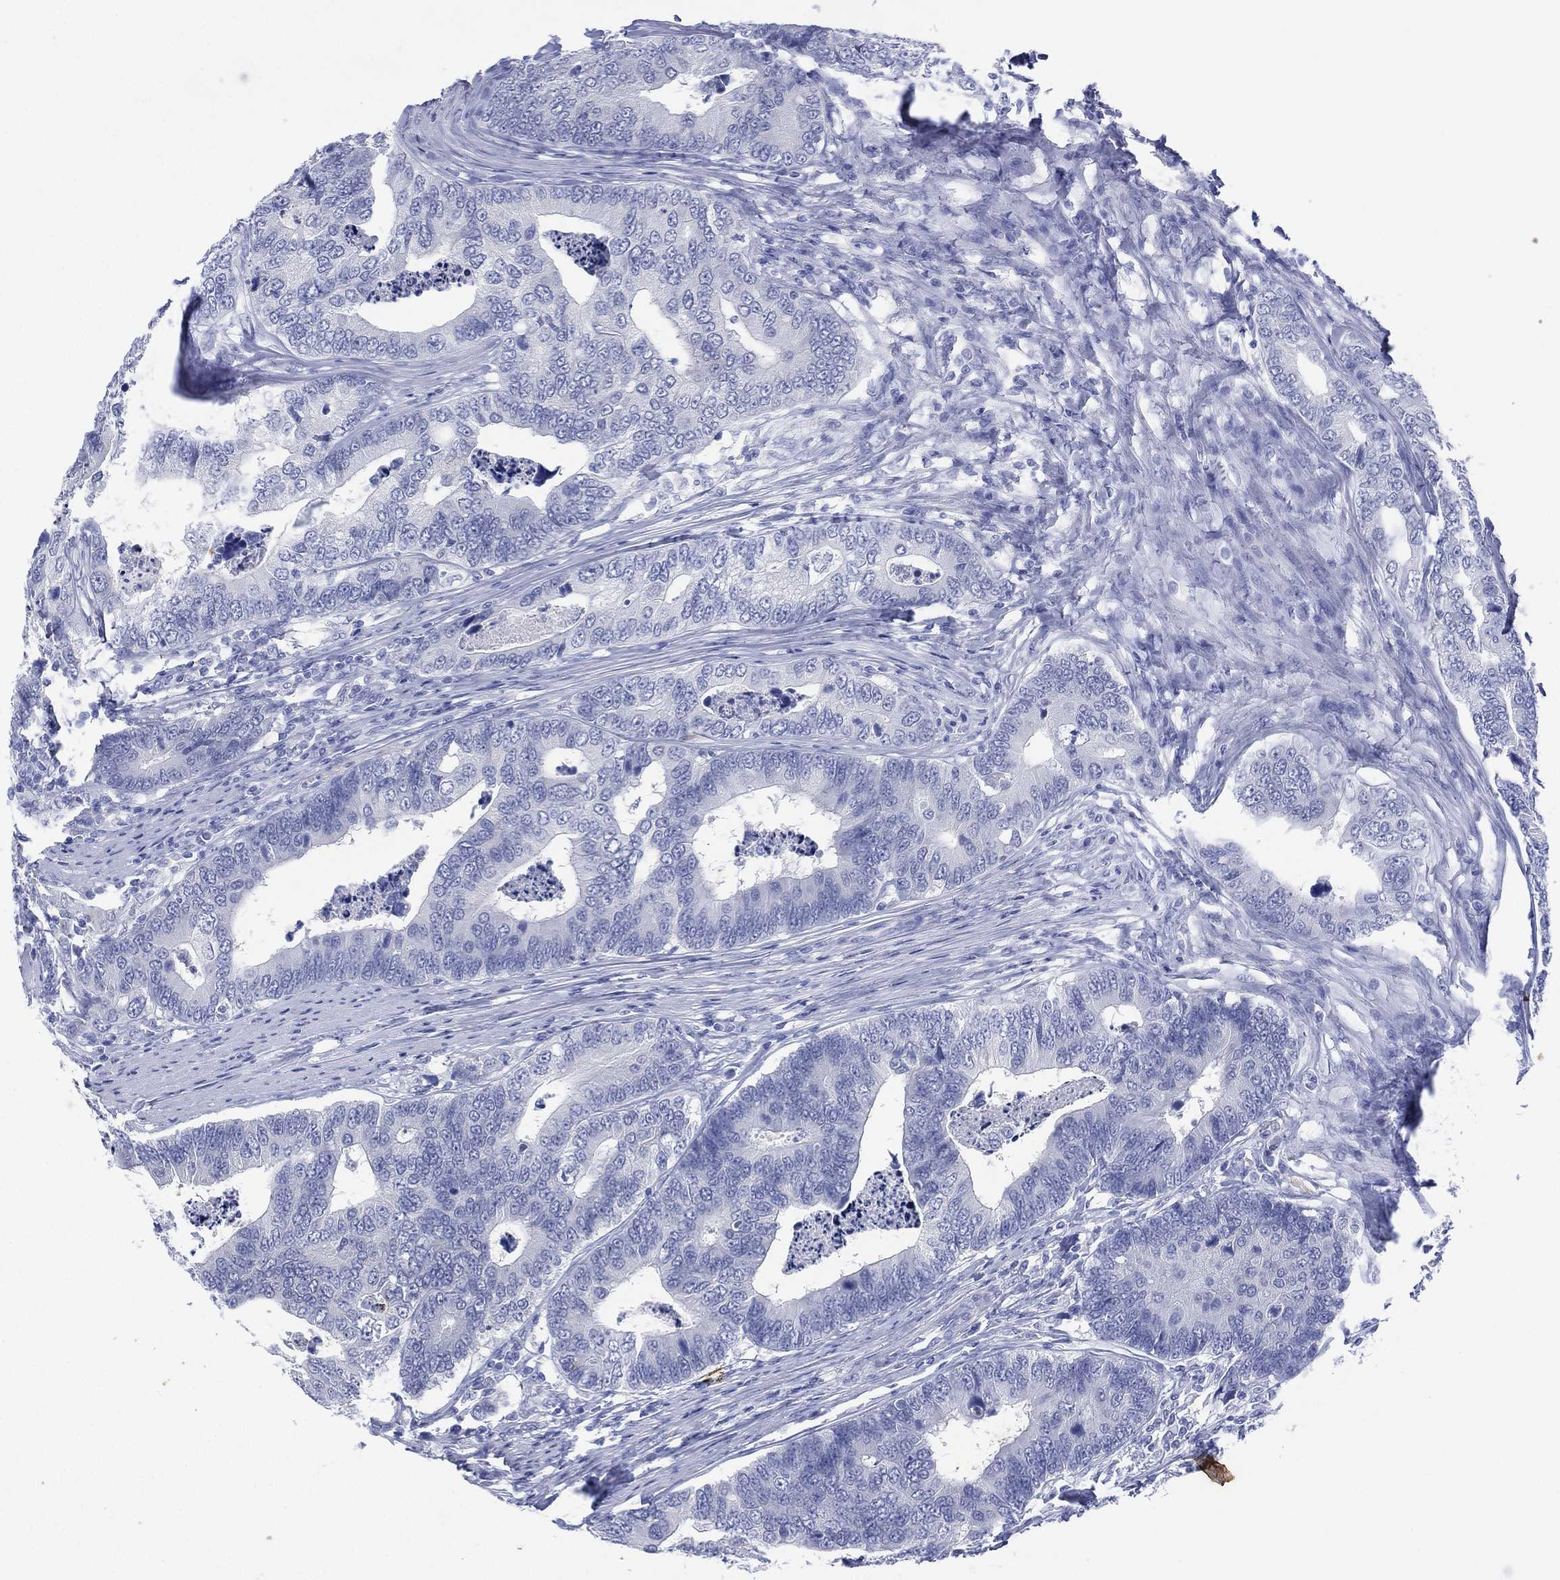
{"staining": {"intensity": "negative", "quantity": "none", "location": "none"}, "tissue": "colorectal cancer", "cell_type": "Tumor cells", "image_type": "cancer", "snomed": [{"axis": "morphology", "description": "Adenocarcinoma, NOS"}, {"axis": "topography", "description": "Colon"}], "caption": "There is no significant expression in tumor cells of colorectal cancer.", "gene": "DSG1", "patient": {"sex": "female", "age": 72}}